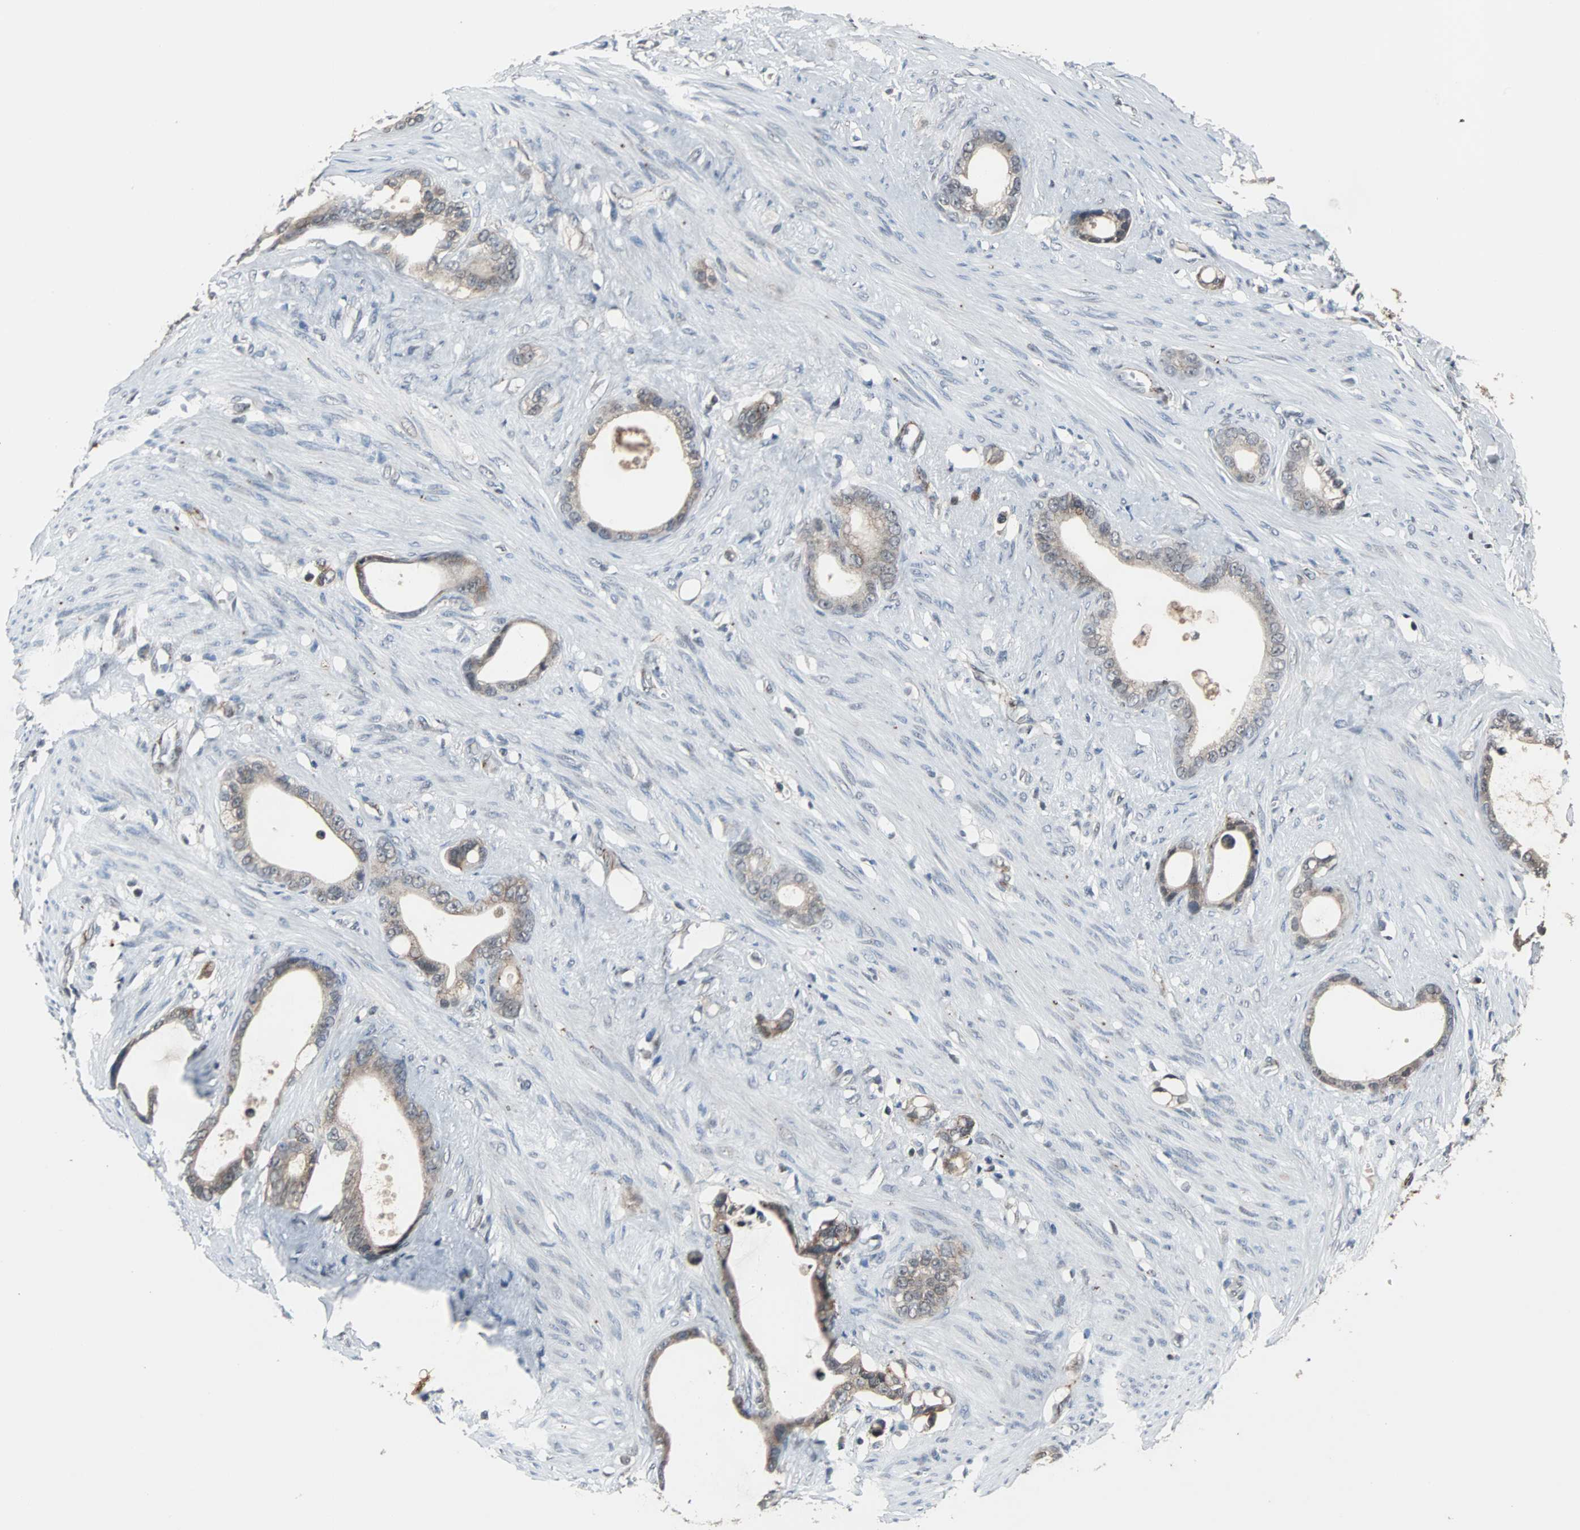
{"staining": {"intensity": "weak", "quantity": ">75%", "location": "cytoplasmic/membranous"}, "tissue": "stomach cancer", "cell_type": "Tumor cells", "image_type": "cancer", "snomed": [{"axis": "morphology", "description": "Adenocarcinoma, NOS"}, {"axis": "topography", "description": "Stomach"}], "caption": "High-power microscopy captured an immunohistochemistry micrograph of stomach cancer (adenocarcinoma), revealing weak cytoplasmic/membranous expression in about >75% of tumor cells.", "gene": "LSR", "patient": {"sex": "female", "age": 75}}